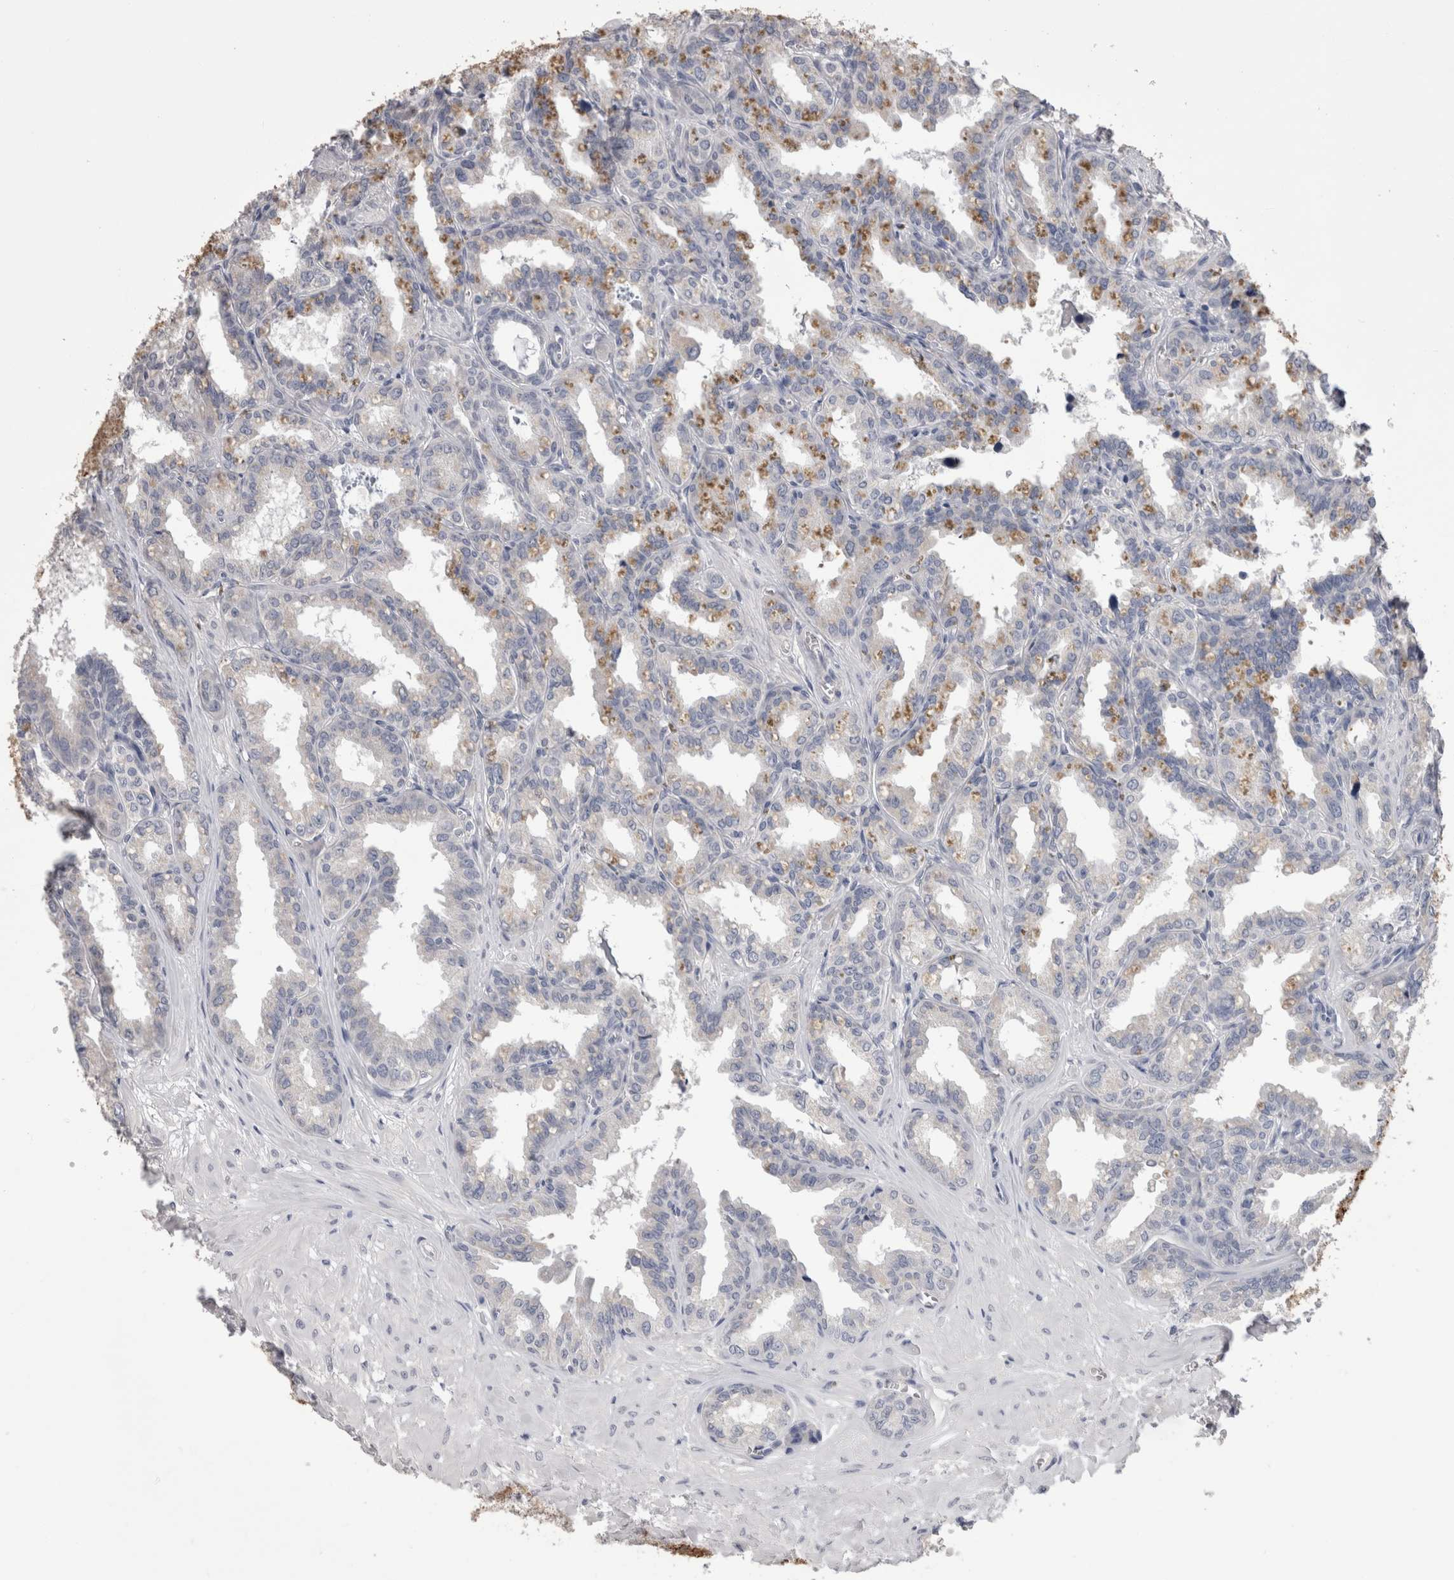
{"staining": {"intensity": "negative", "quantity": "none", "location": "none"}, "tissue": "seminal vesicle", "cell_type": "Glandular cells", "image_type": "normal", "snomed": [{"axis": "morphology", "description": "Normal tissue, NOS"}, {"axis": "topography", "description": "Prostate"}, {"axis": "topography", "description": "Seminal veicle"}], "caption": "Human seminal vesicle stained for a protein using immunohistochemistry displays no positivity in glandular cells.", "gene": "CDHR5", "patient": {"sex": "male", "age": 51}}